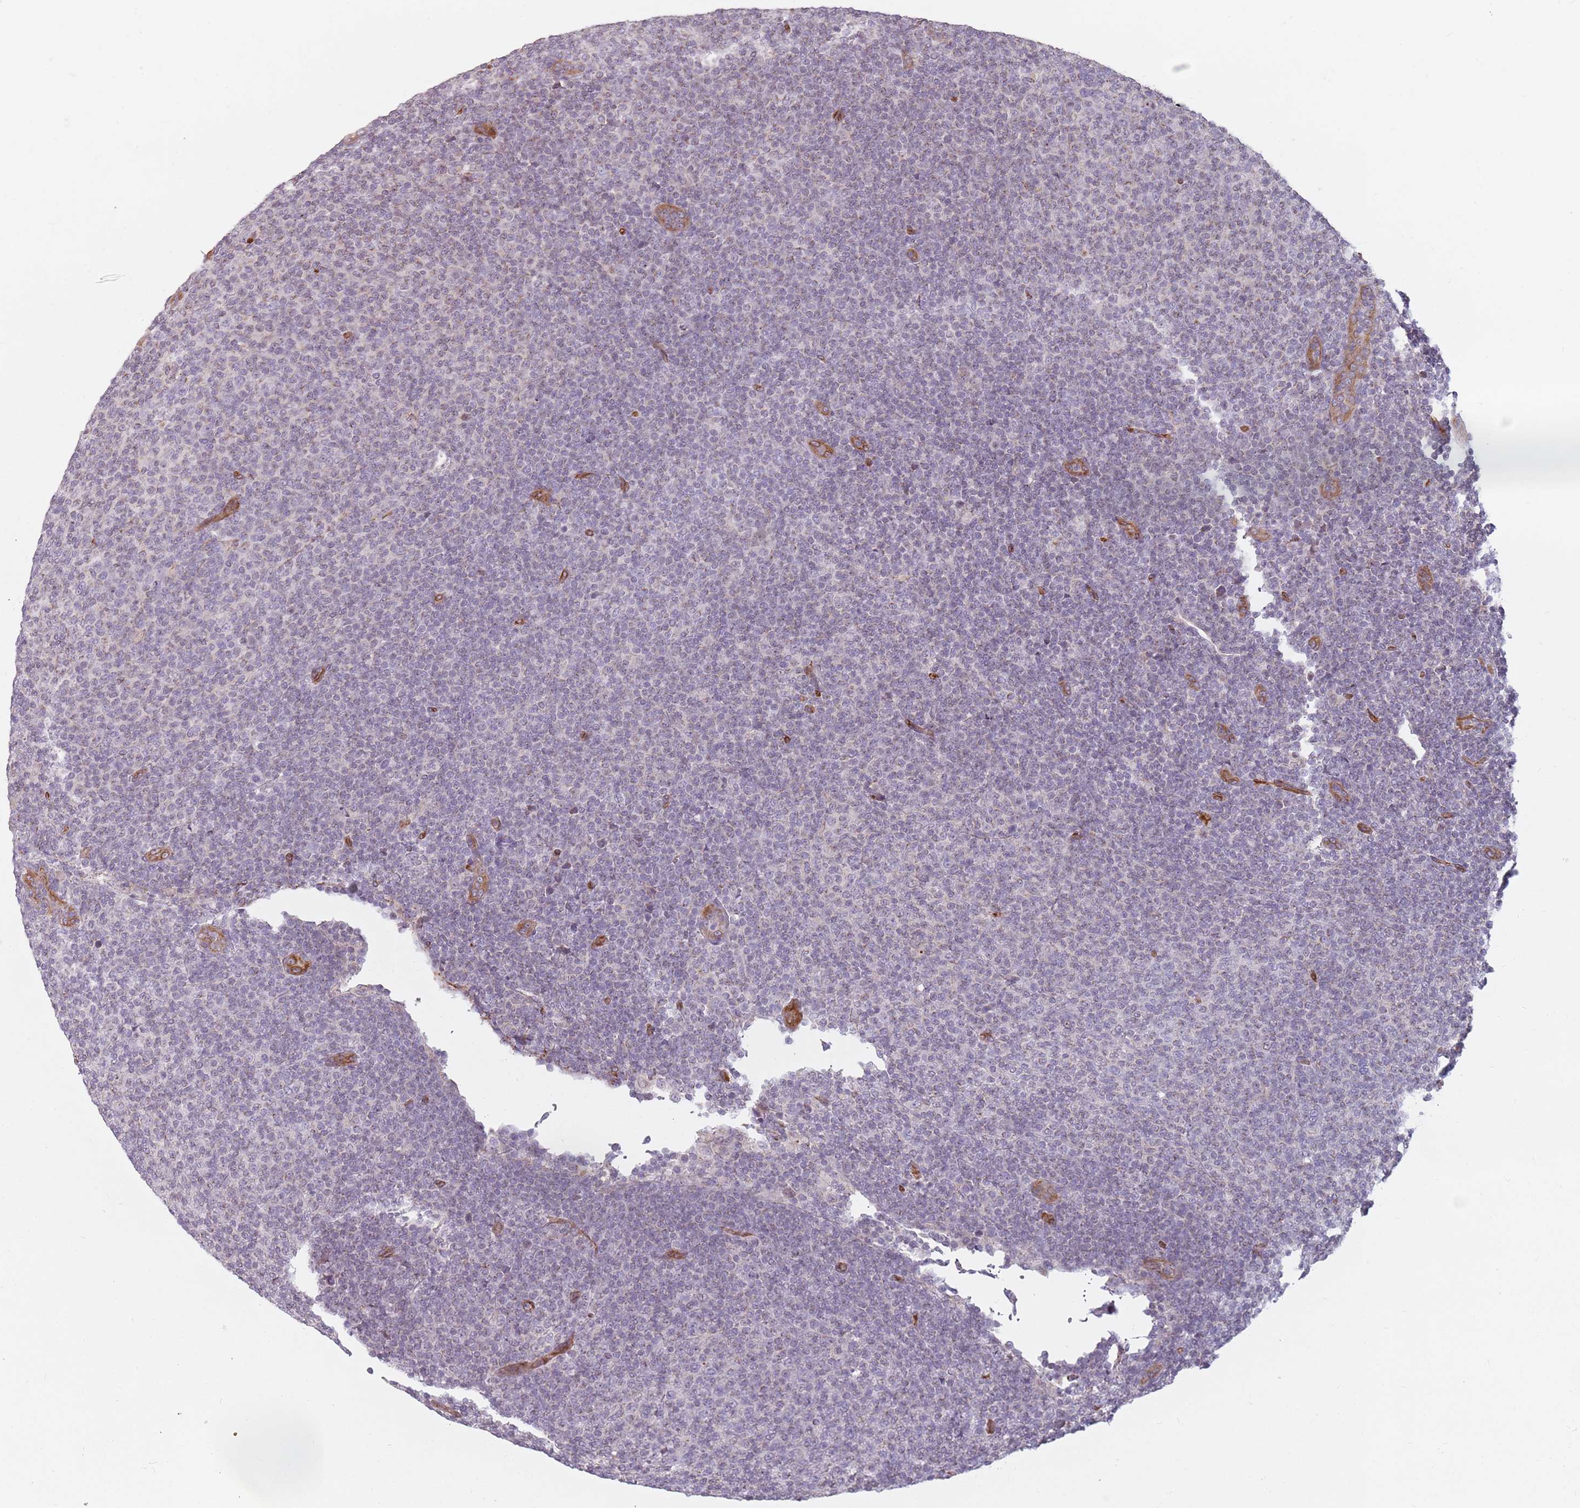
{"staining": {"intensity": "negative", "quantity": "none", "location": "none"}, "tissue": "lymphoma", "cell_type": "Tumor cells", "image_type": "cancer", "snomed": [{"axis": "morphology", "description": "Malignant lymphoma, non-Hodgkin's type, Low grade"}, {"axis": "topography", "description": "Lymph node"}], "caption": "This is a micrograph of immunohistochemistry staining of malignant lymphoma, non-Hodgkin's type (low-grade), which shows no expression in tumor cells.", "gene": "GAS2L3", "patient": {"sex": "male", "age": 66}}